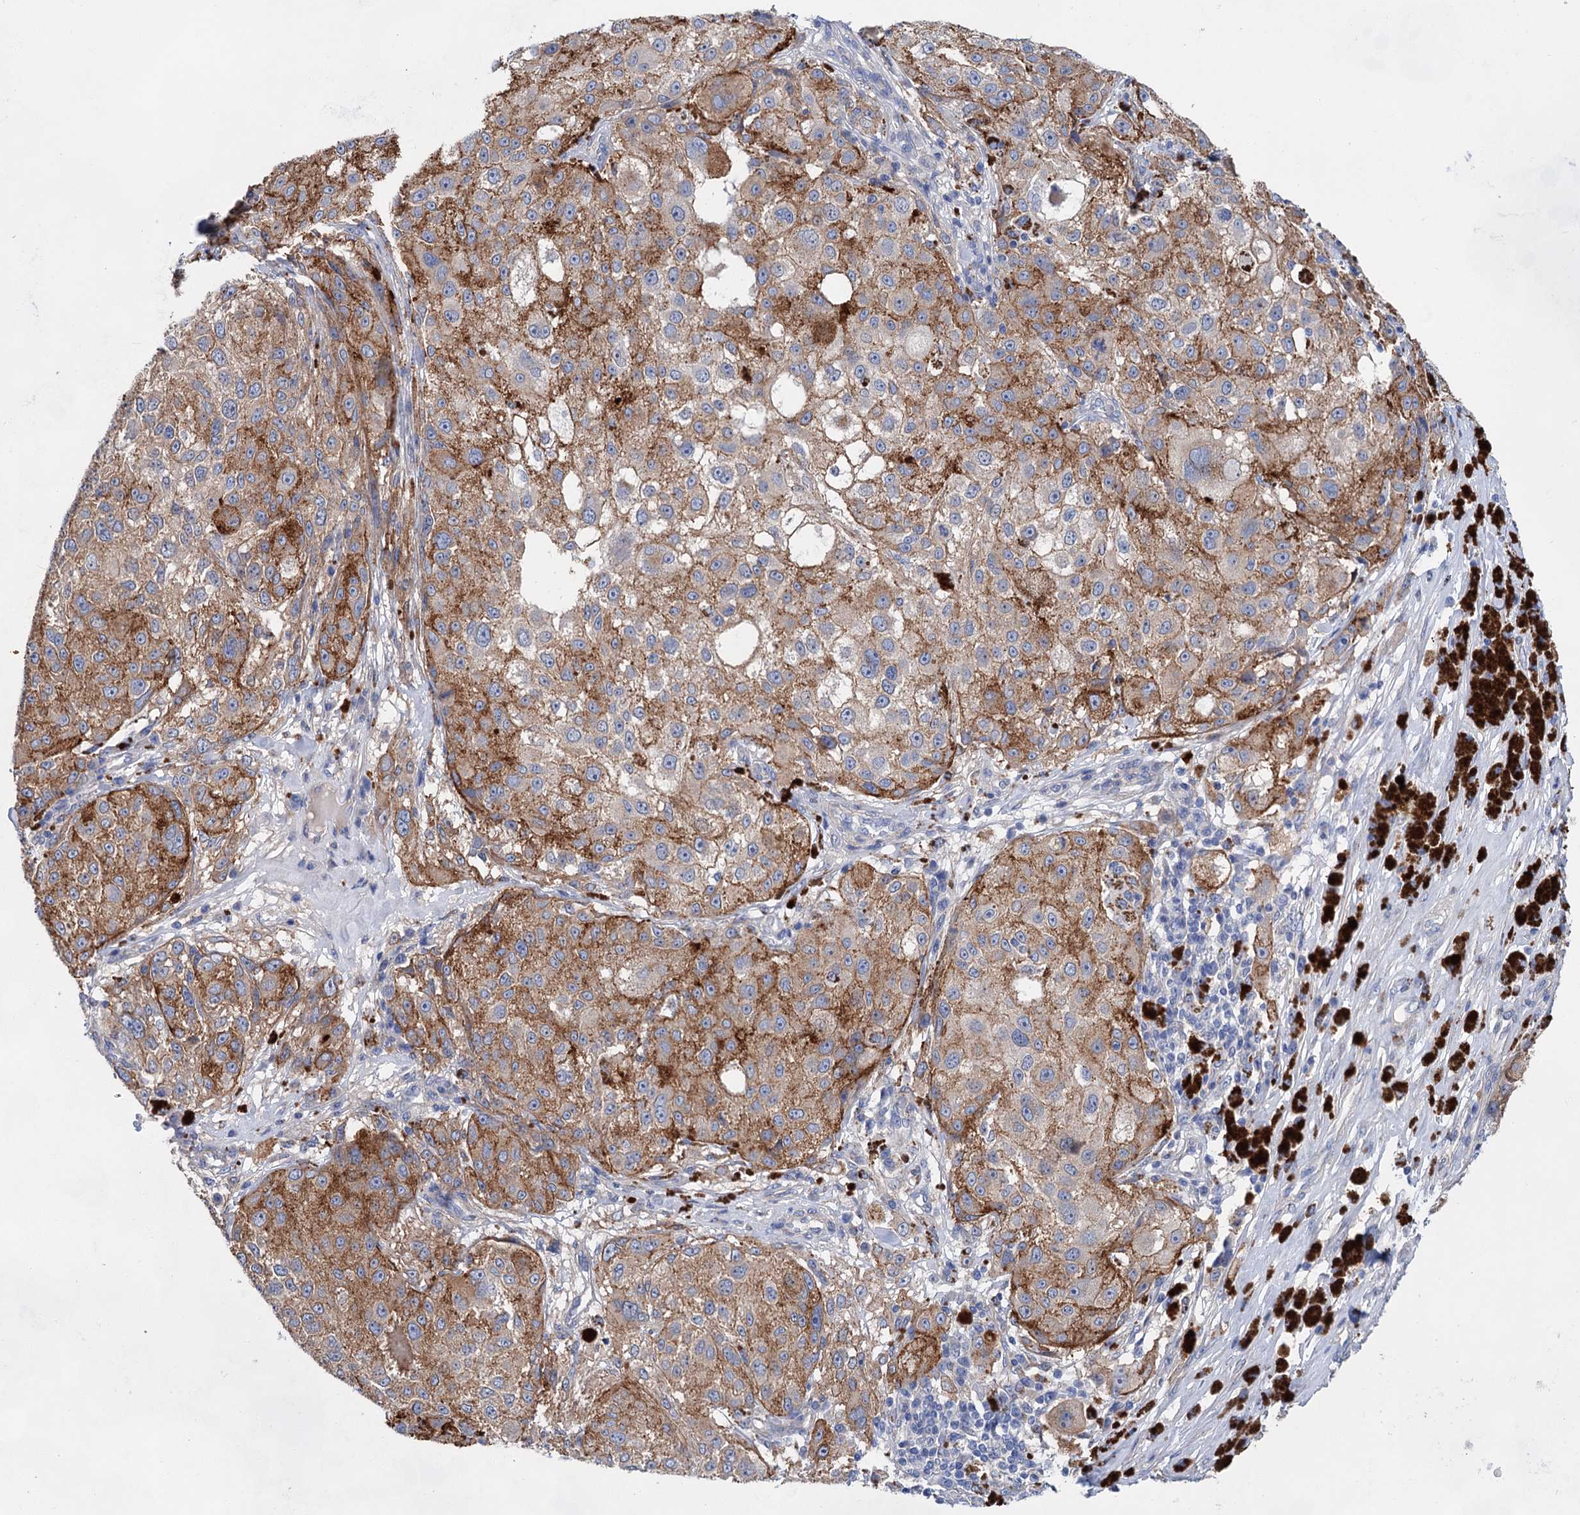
{"staining": {"intensity": "moderate", "quantity": ">75%", "location": "cytoplasmic/membranous"}, "tissue": "melanoma", "cell_type": "Tumor cells", "image_type": "cancer", "snomed": [{"axis": "morphology", "description": "Necrosis, NOS"}, {"axis": "morphology", "description": "Malignant melanoma, NOS"}, {"axis": "topography", "description": "Skin"}], "caption": "This photomicrograph demonstrates melanoma stained with IHC to label a protein in brown. The cytoplasmic/membranous of tumor cells show moderate positivity for the protein. Nuclei are counter-stained blue.", "gene": "GPR155", "patient": {"sex": "female", "age": 87}}